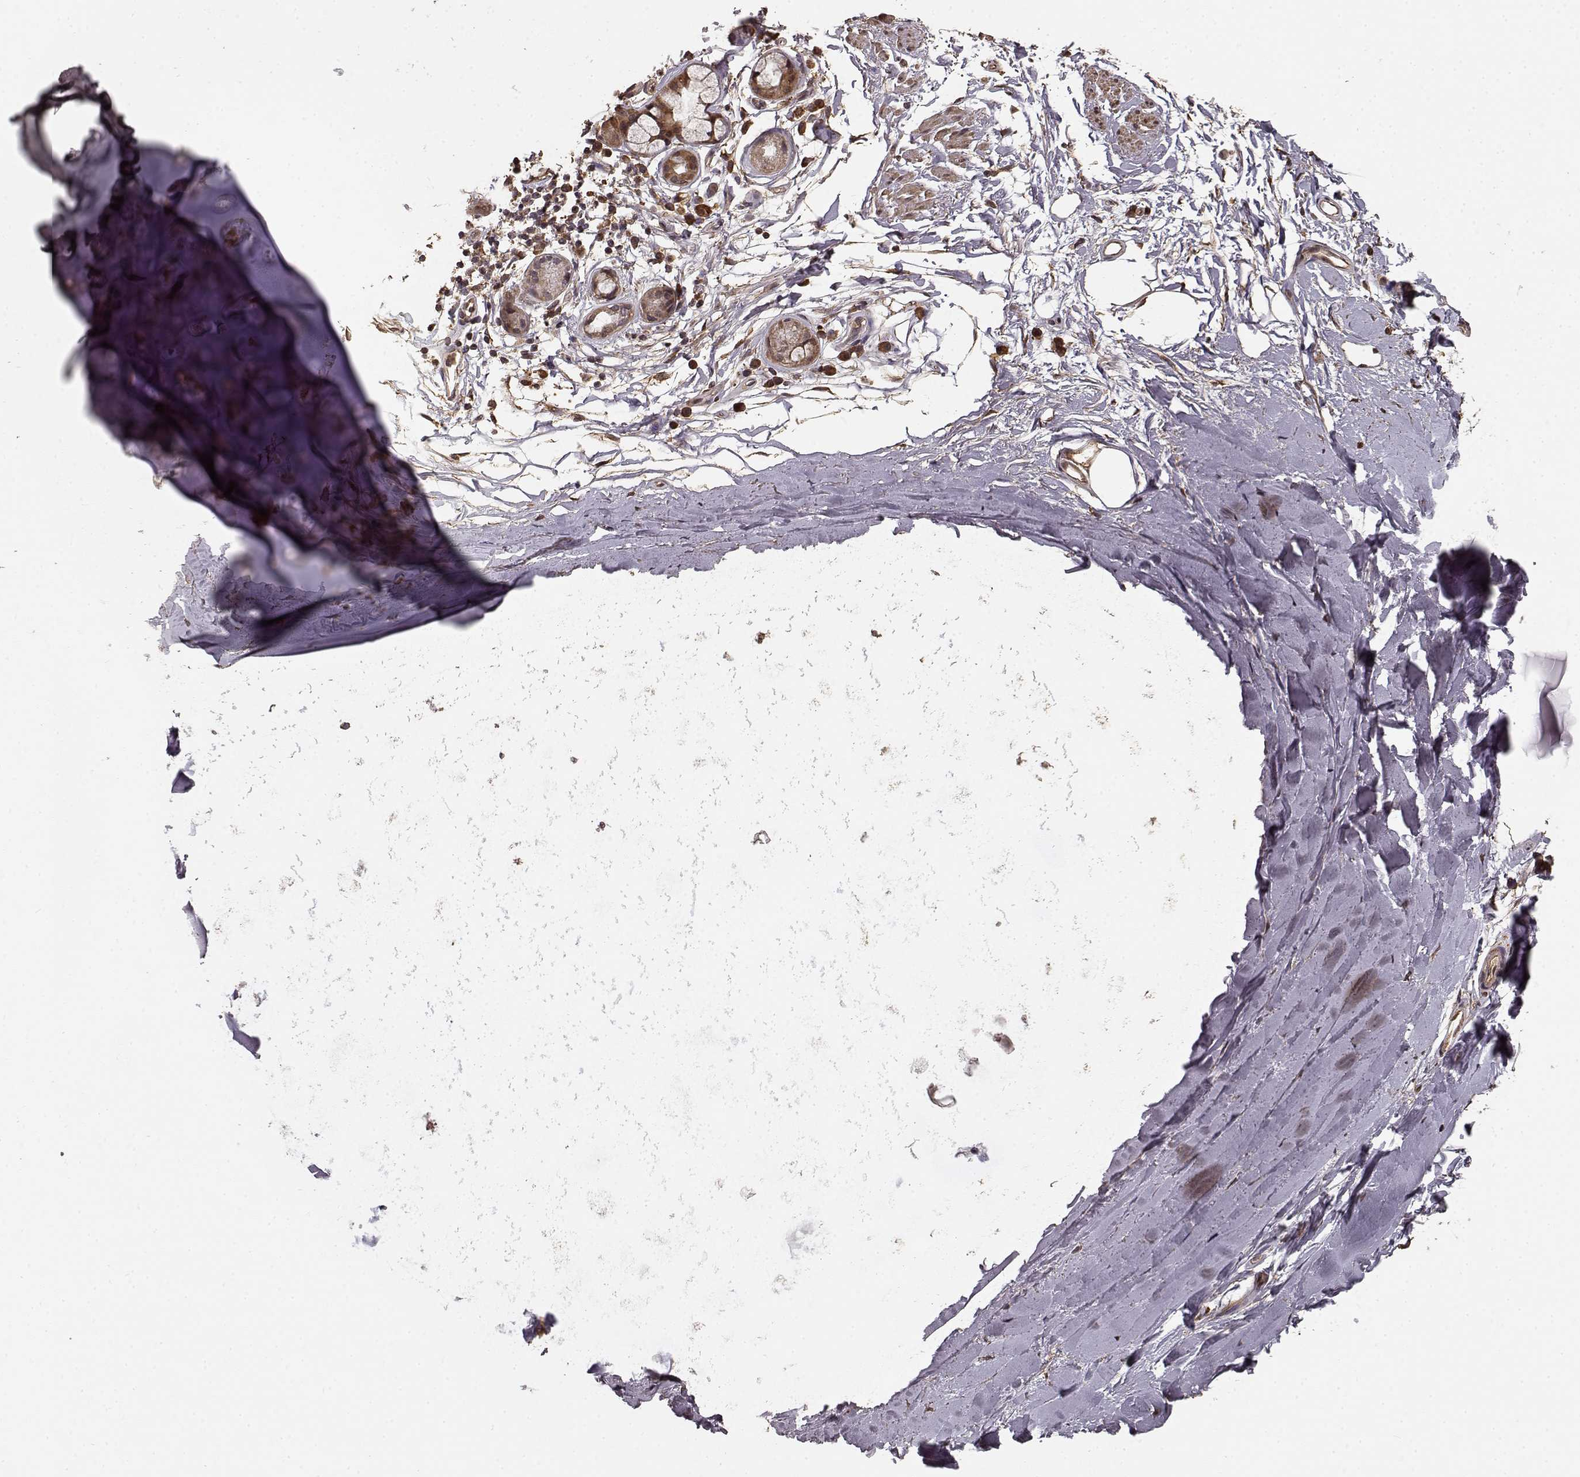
{"staining": {"intensity": "moderate", "quantity": ">75%", "location": "cytoplasmic/membranous"}, "tissue": "soft tissue", "cell_type": "Chondrocytes", "image_type": "normal", "snomed": [{"axis": "morphology", "description": "Normal tissue, NOS"}, {"axis": "topography", "description": "Lymph node"}, {"axis": "topography", "description": "Bronchus"}], "caption": "This histopathology image reveals normal soft tissue stained with immunohistochemistry to label a protein in brown. The cytoplasmic/membranous of chondrocytes show moderate positivity for the protein. Nuclei are counter-stained blue.", "gene": "USP15", "patient": {"sex": "female", "age": 70}}